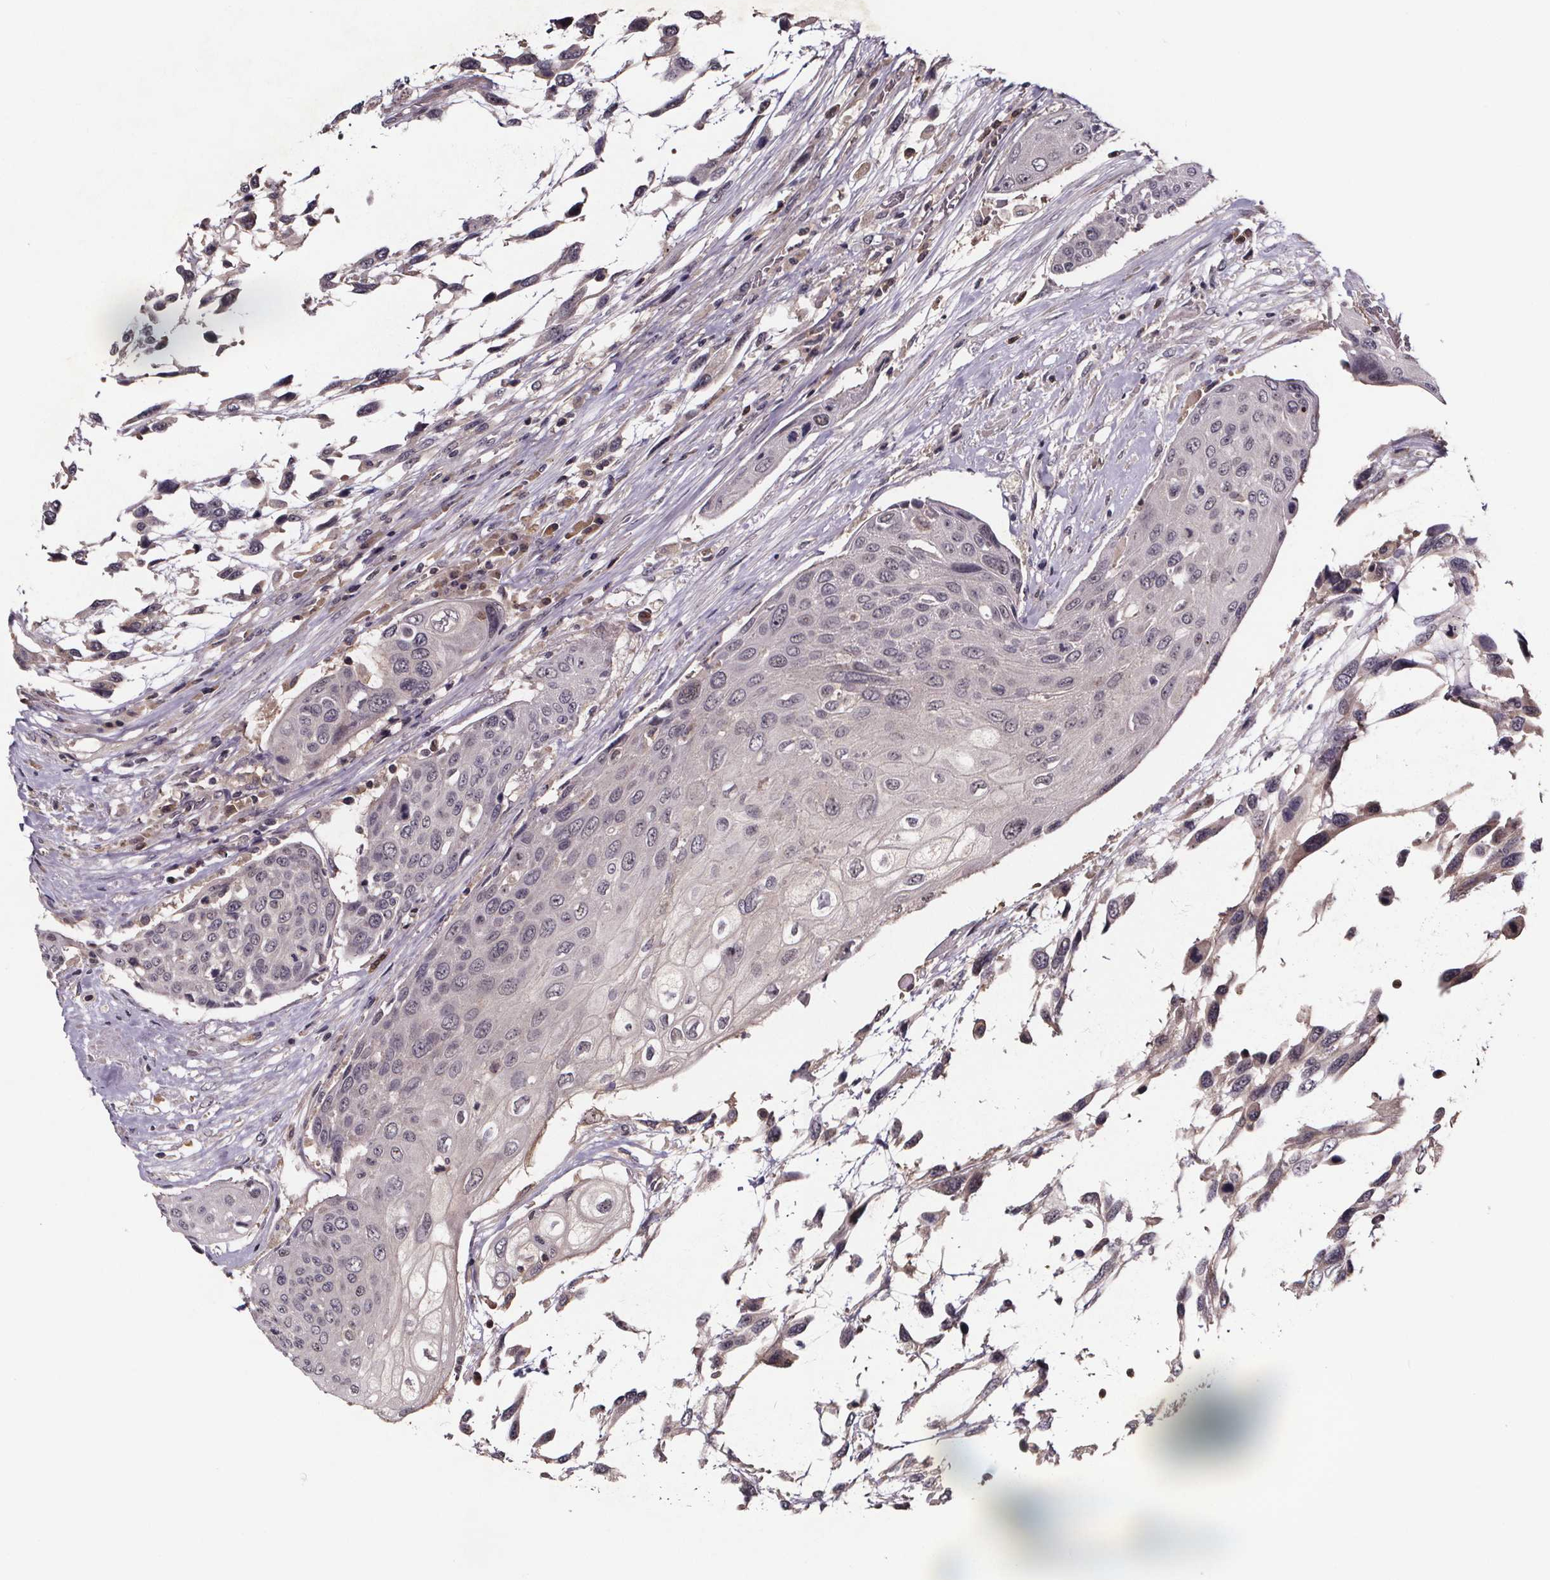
{"staining": {"intensity": "negative", "quantity": "none", "location": "none"}, "tissue": "urothelial cancer", "cell_type": "Tumor cells", "image_type": "cancer", "snomed": [{"axis": "morphology", "description": "Urothelial carcinoma, High grade"}, {"axis": "topography", "description": "Urinary bladder"}], "caption": "Immunohistochemistry (IHC) photomicrograph of human high-grade urothelial carcinoma stained for a protein (brown), which displays no positivity in tumor cells.", "gene": "SMIM1", "patient": {"sex": "female", "age": 70}}